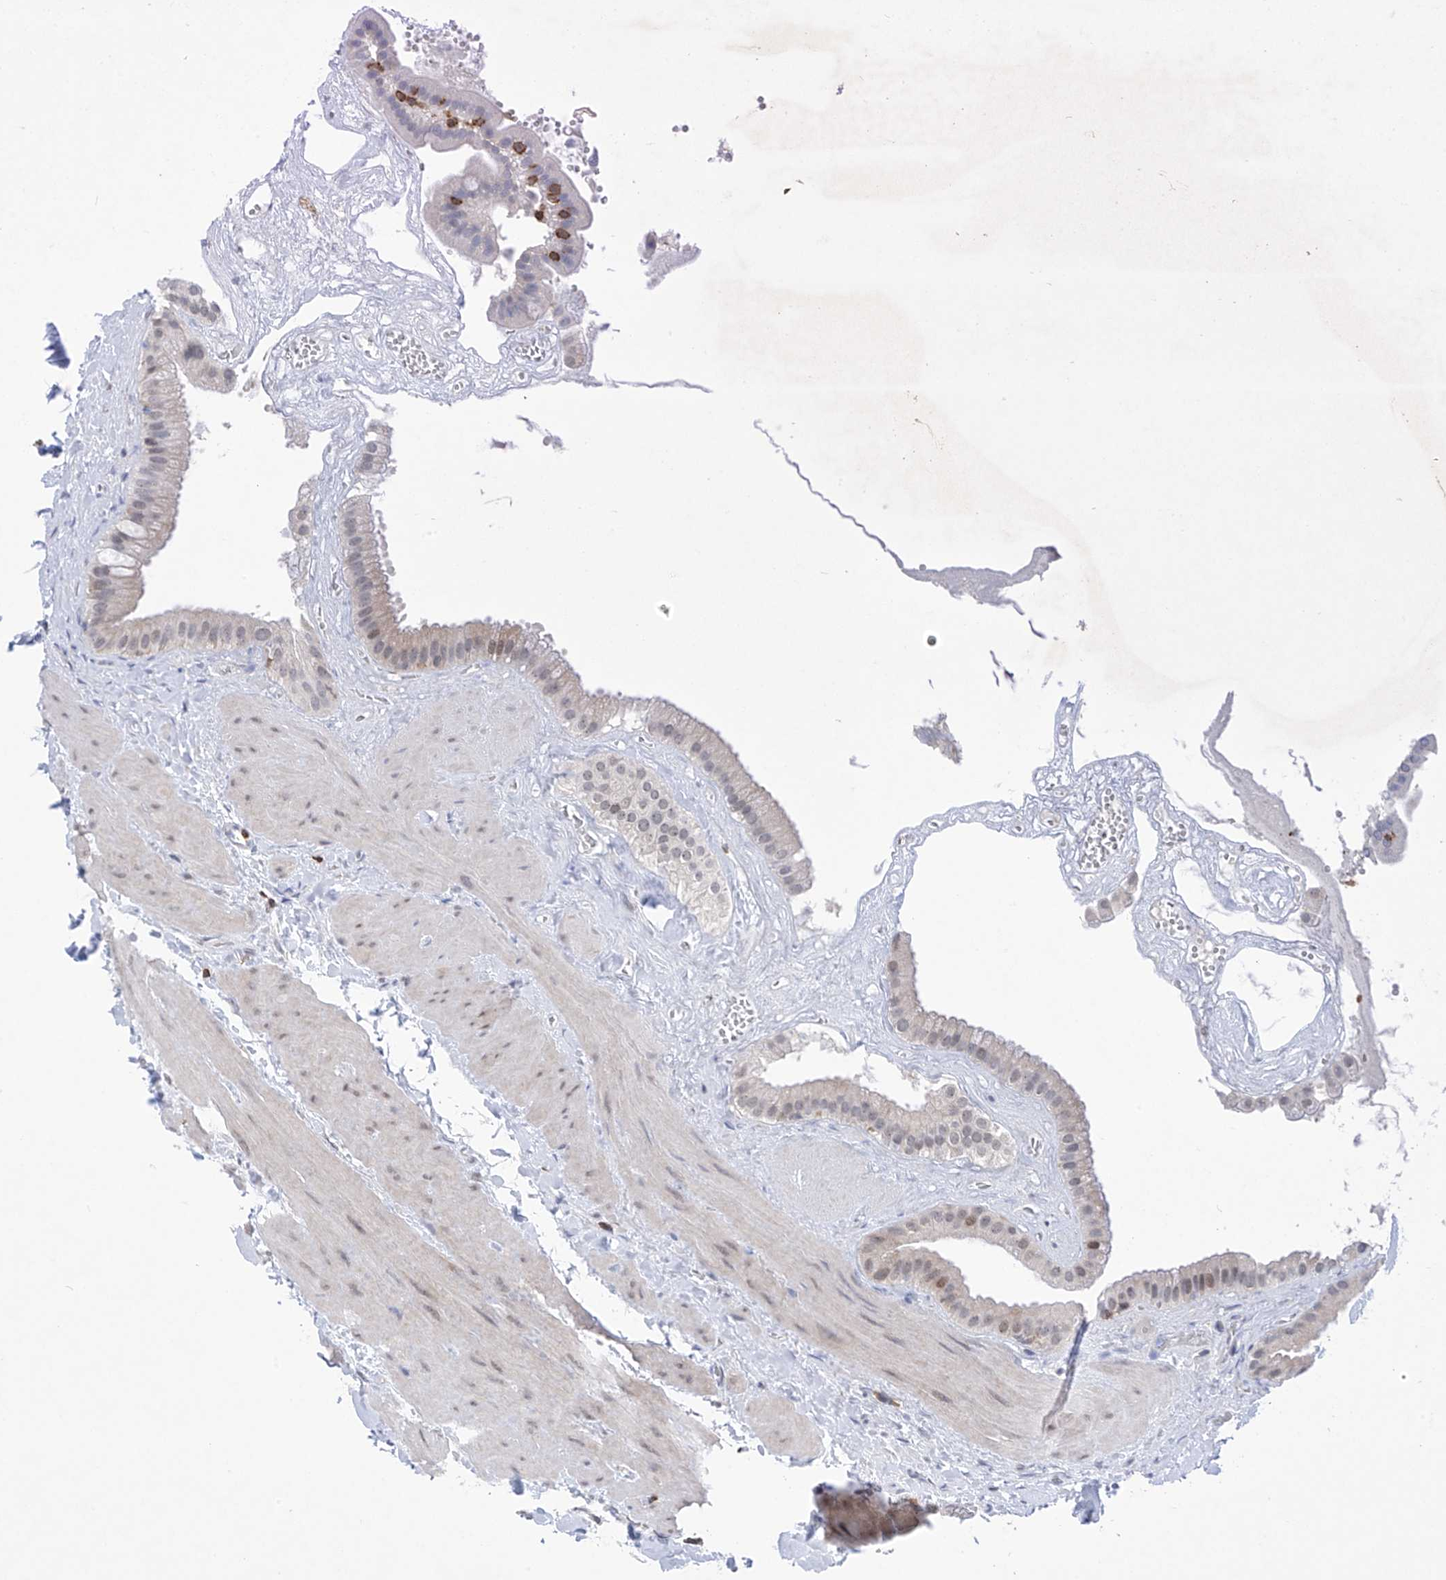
{"staining": {"intensity": "weak", "quantity": "25%-75%", "location": "nuclear"}, "tissue": "gallbladder", "cell_type": "Glandular cells", "image_type": "normal", "snomed": [{"axis": "morphology", "description": "Normal tissue, NOS"}, {"axis": "topography", "description": "Gallbladder"}], "caption": "Weak nuclear protein expression is seen in about 25%-75% of glandular cells in gallbladder.", "gene": "MSL3", "patient": {"sex": "male", "age": 55}}